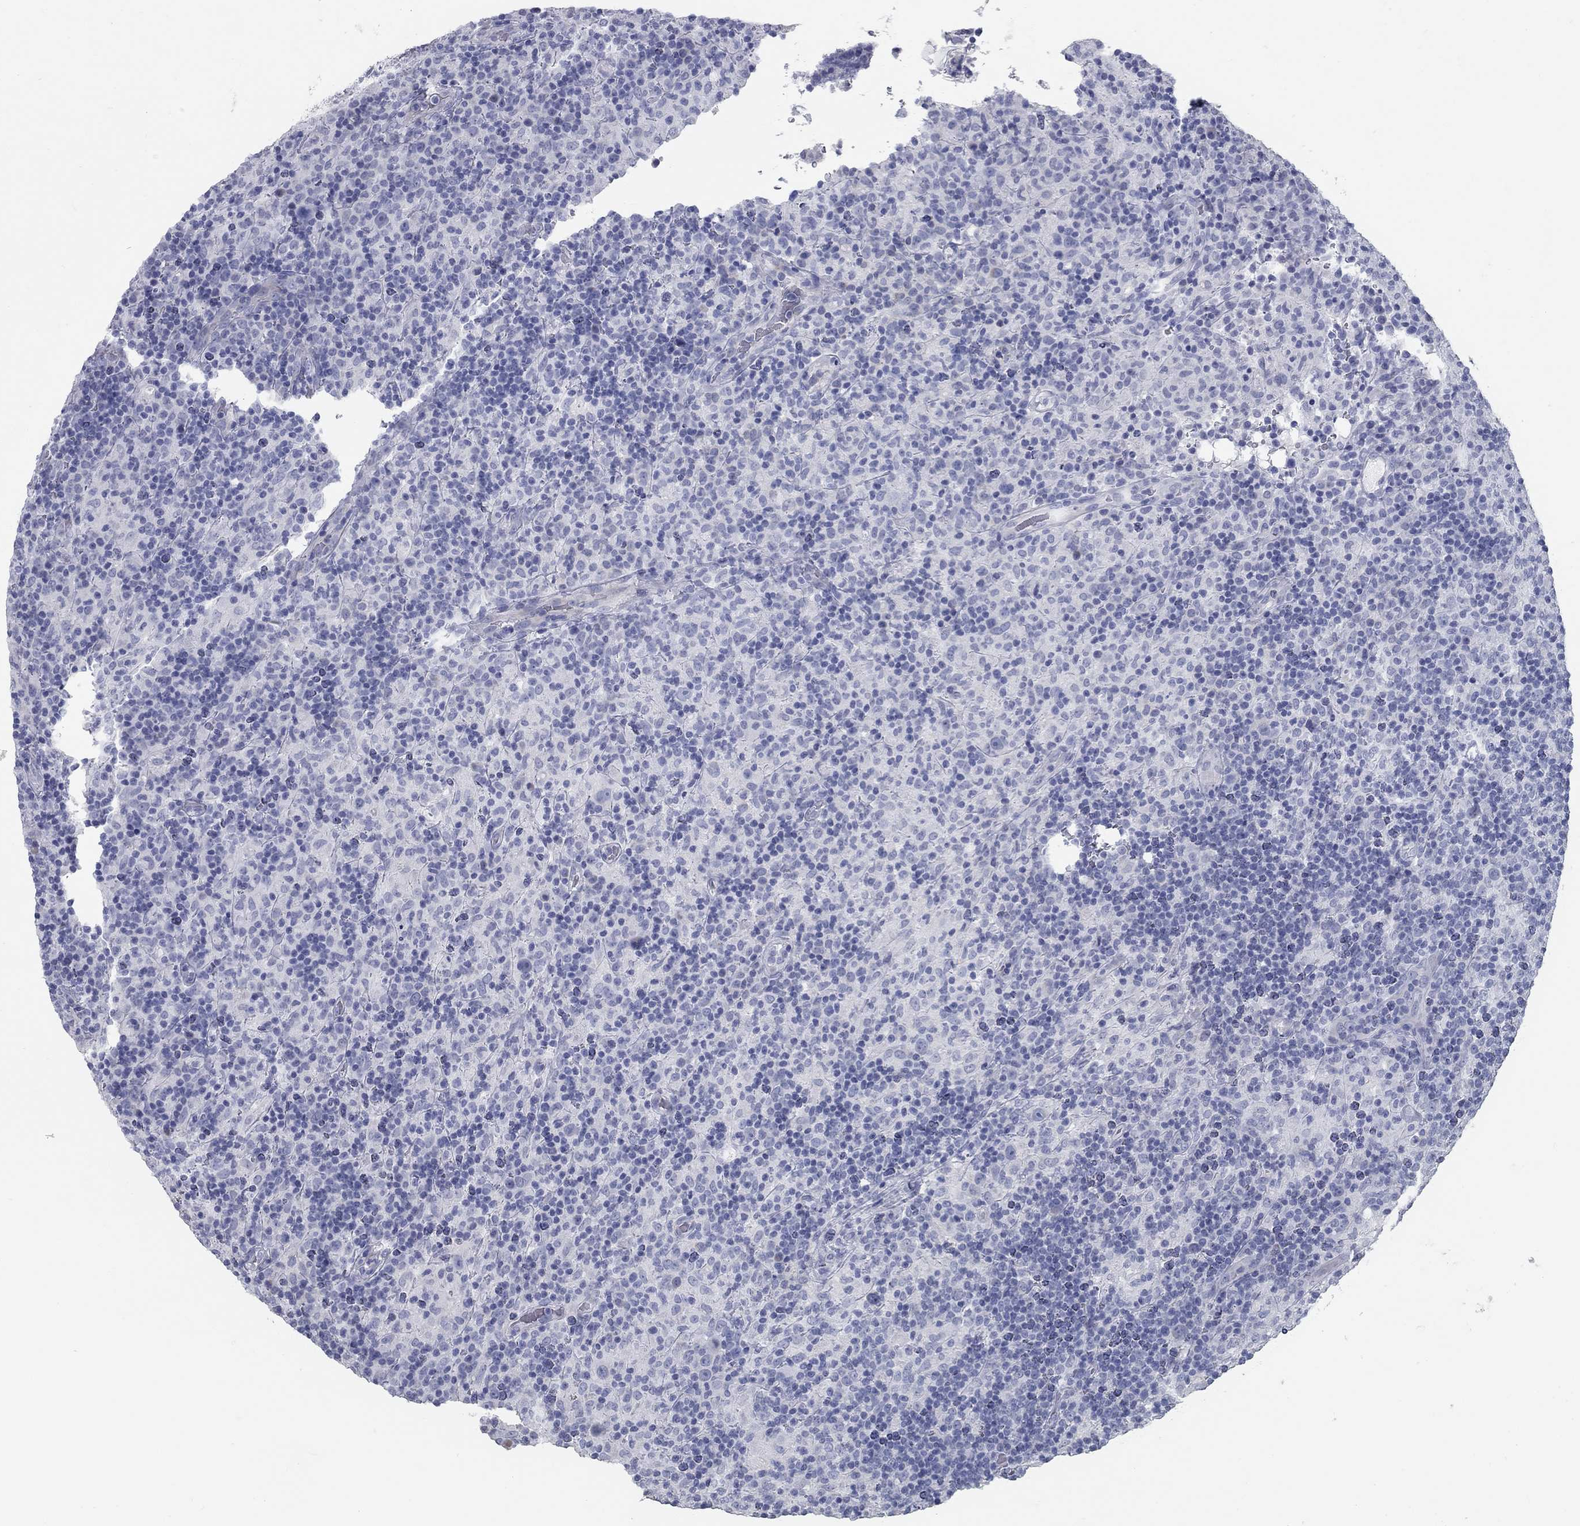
{"staining": {"intensity": "negative", "quantity": "none", "location": "none"}, "tissue": "lymphoma", "cell_type": "Tumor cells", "image_type": "cancer", "snomed": [{"axis": "morphology", "description": "Hodgkin's disease, NOS"}, {"axis": "topography", "description": "Lymph node"}], "caption": "Human Hodgkin's disease stained for a protein using IHC demonstrates no expression in tumor cells.", "gene": "TAC1", "patient": {"sex": "male", "age": 70}}